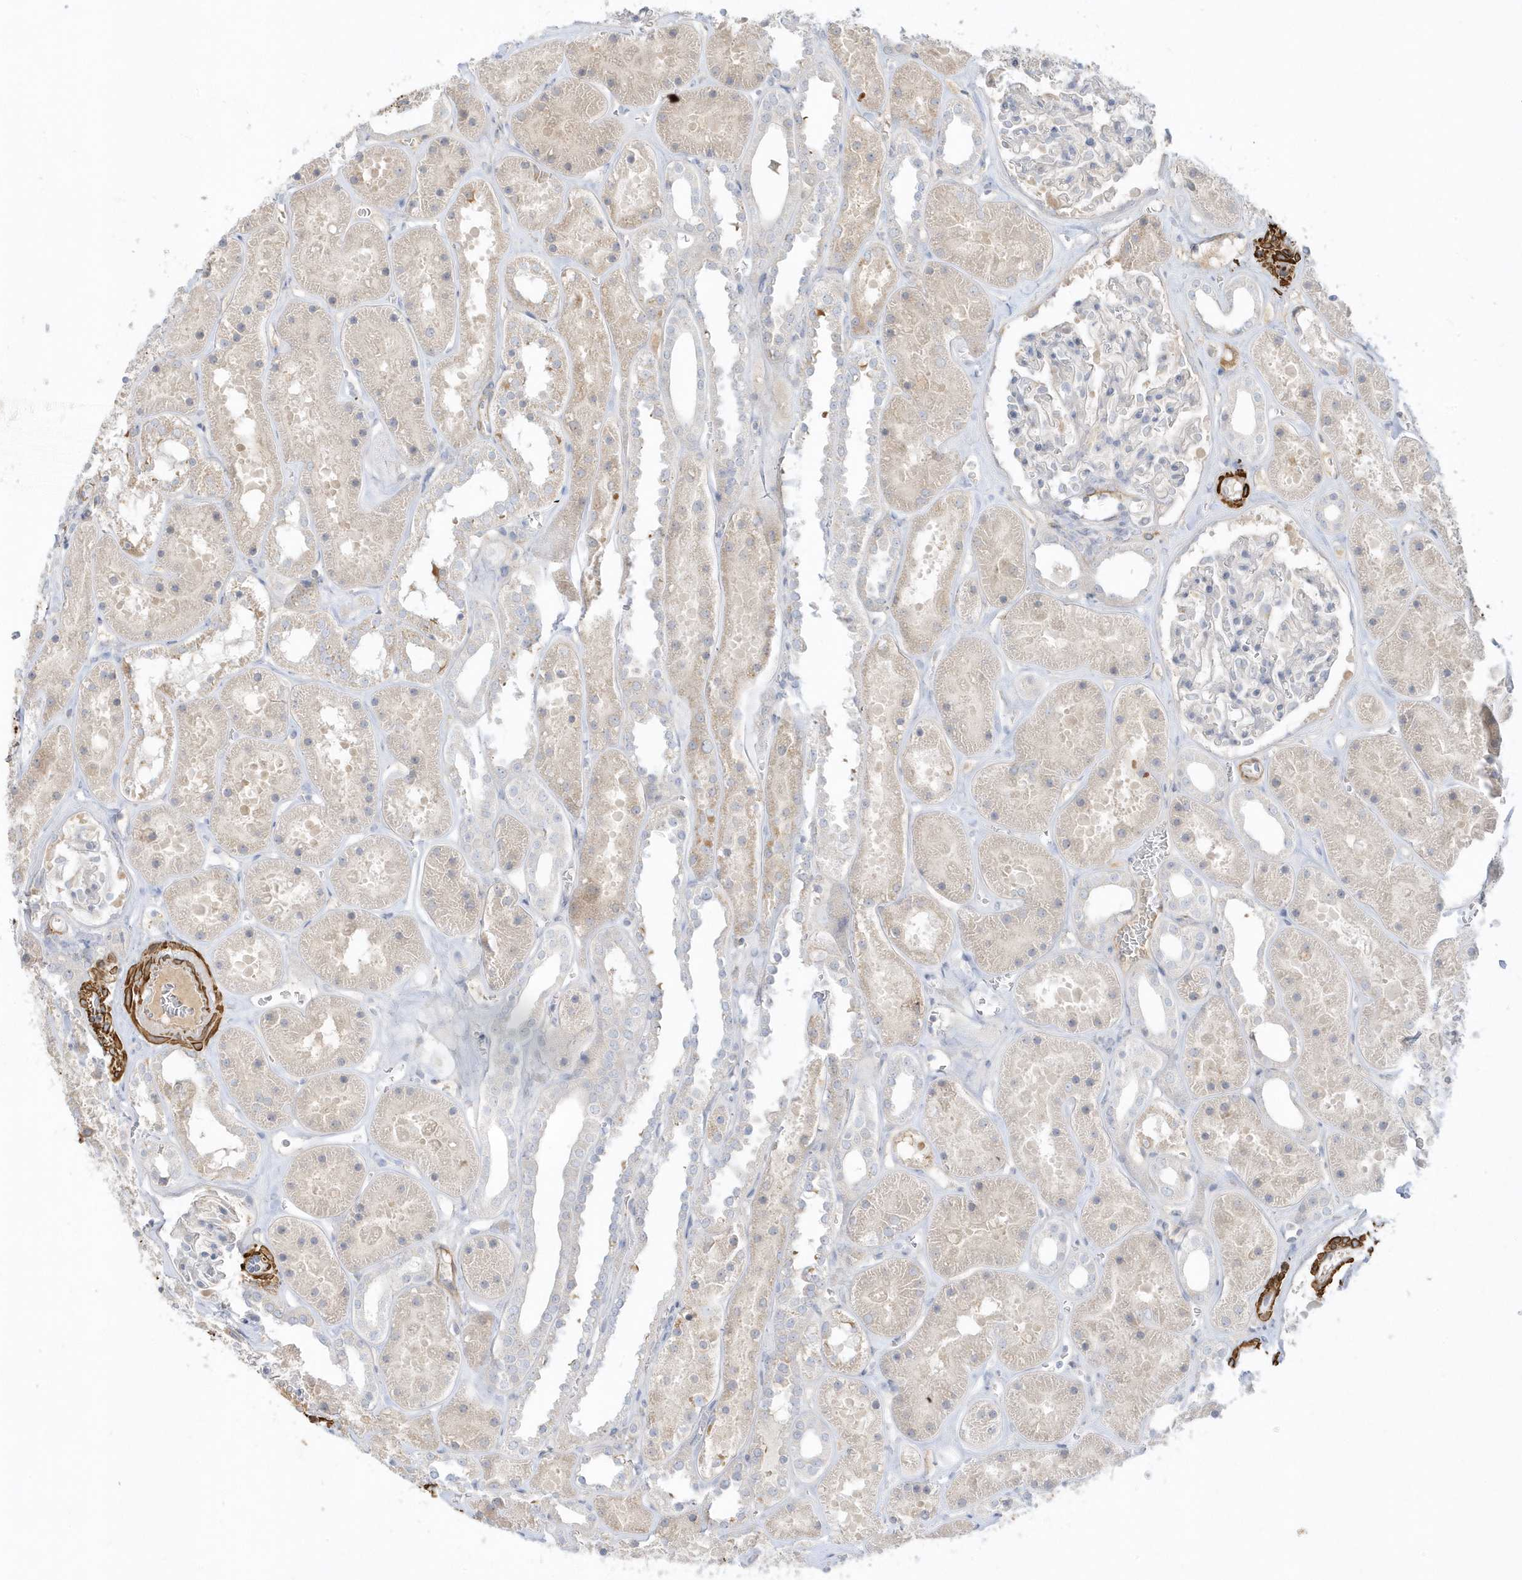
{"staining": {"intensity": "negative", "quantity": "none", "location": "none"}, "tissue": "kidney", "cell_type": "Cells in glomeruli", "image_type": "normal", "snomed": [{"axis": "morphology", "description": "Normal tissue, NOS"}, {"axis": "topography", "description": "Kidney"}], "caption": "Immunohistochemistry (IHC) image of unremarkable human kidney stained for a protein (brown), which reveals no positivity in cells in glomeruli.", "gene": "THADA", "patient": {"sex": "female", "age": 41}}